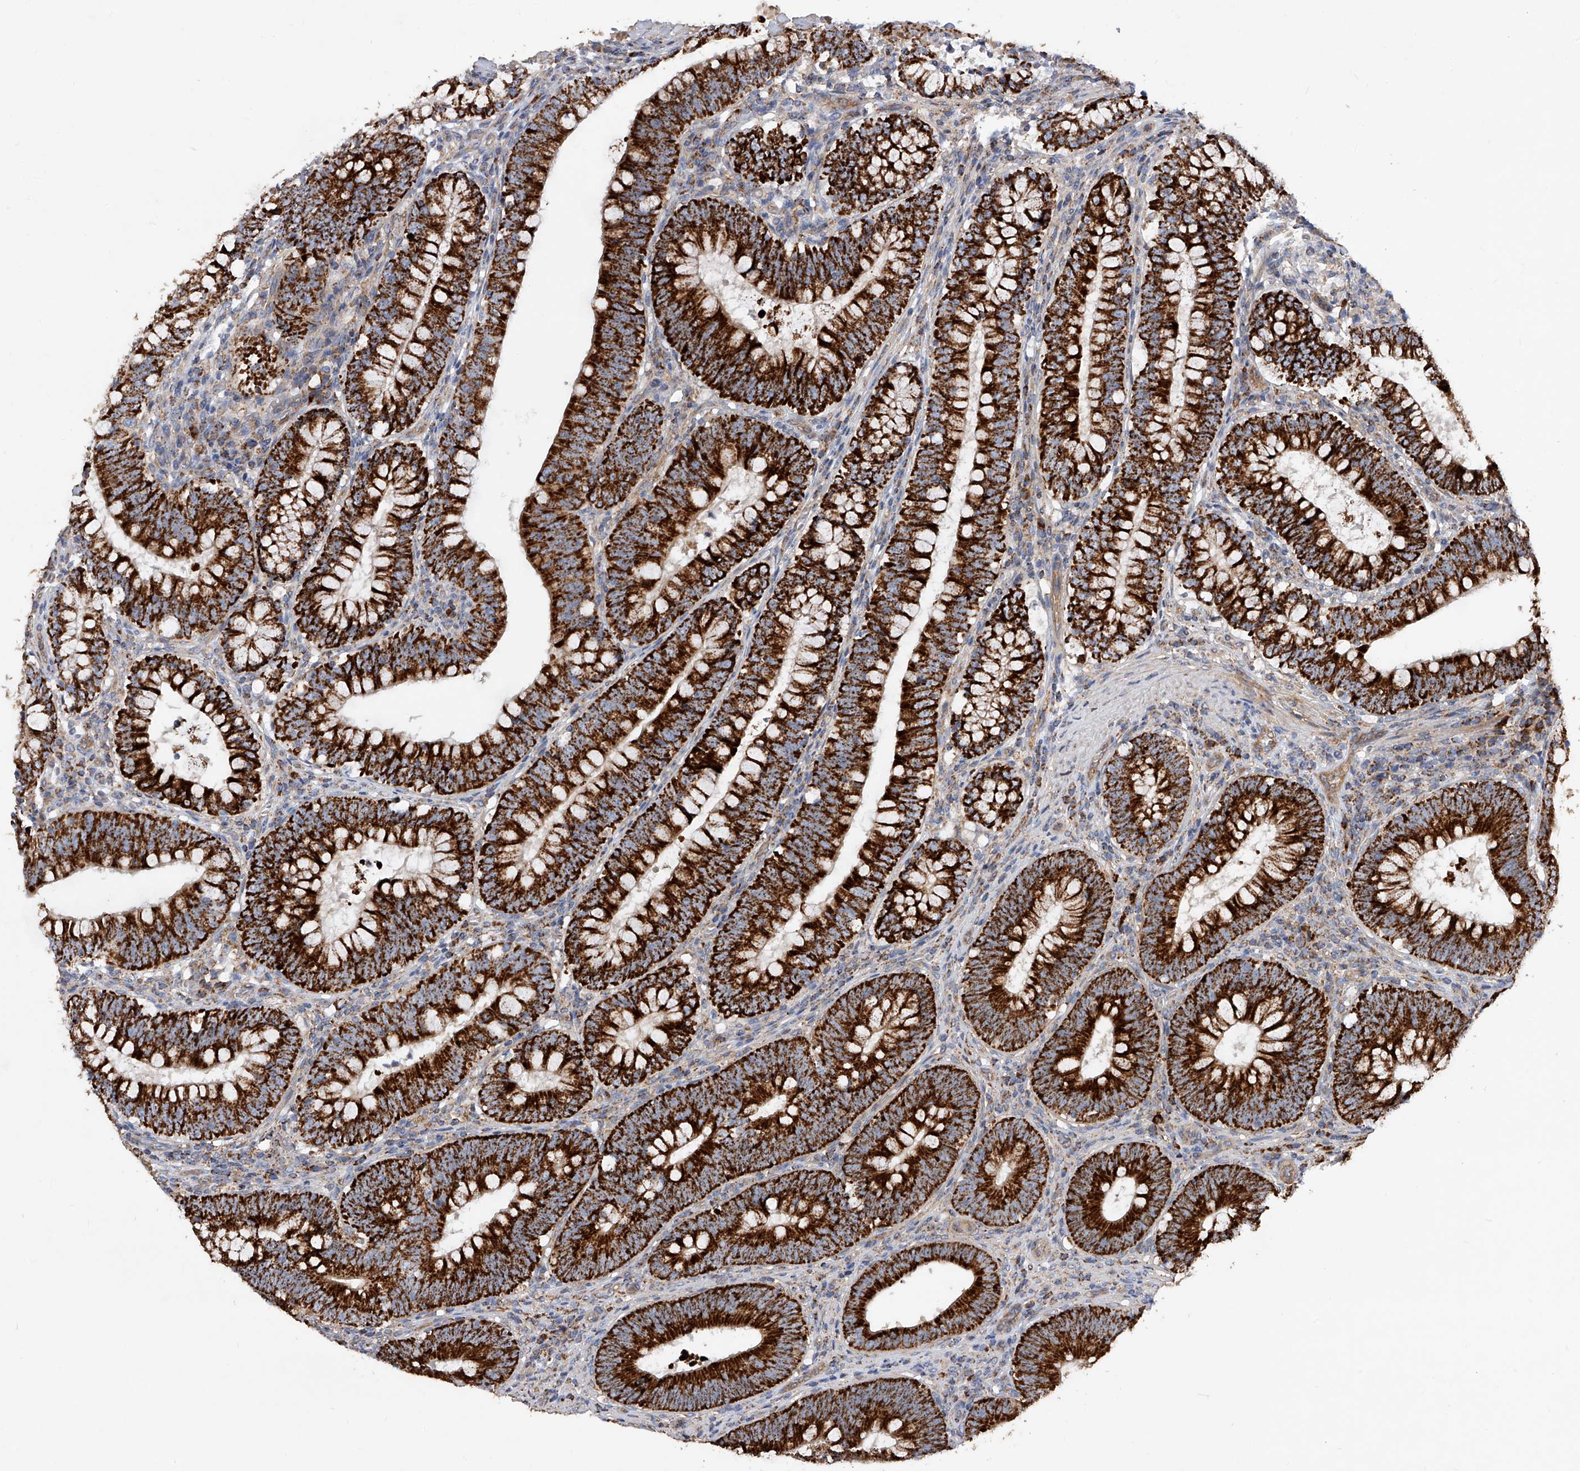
{"staining": {"intensity": "strong", "quantity": ">75%", "location": "cytoplasmic/membranous"}, "tissue": "colorectal cancer", "cell_type": "Tumor cells", "image_type": "cancer", "snomed": [{"axis": "morphology", "description": "Normal tissue, NOS"}, {"axis": "topography", "description": "Colon"}], "caption": "Colorectal cancer stained for a protein displays strong cytoplasmic/membranous positivity in tumor cells.", "gene": "PDSS2", "patient": {"sex": "female", "age": 82}}